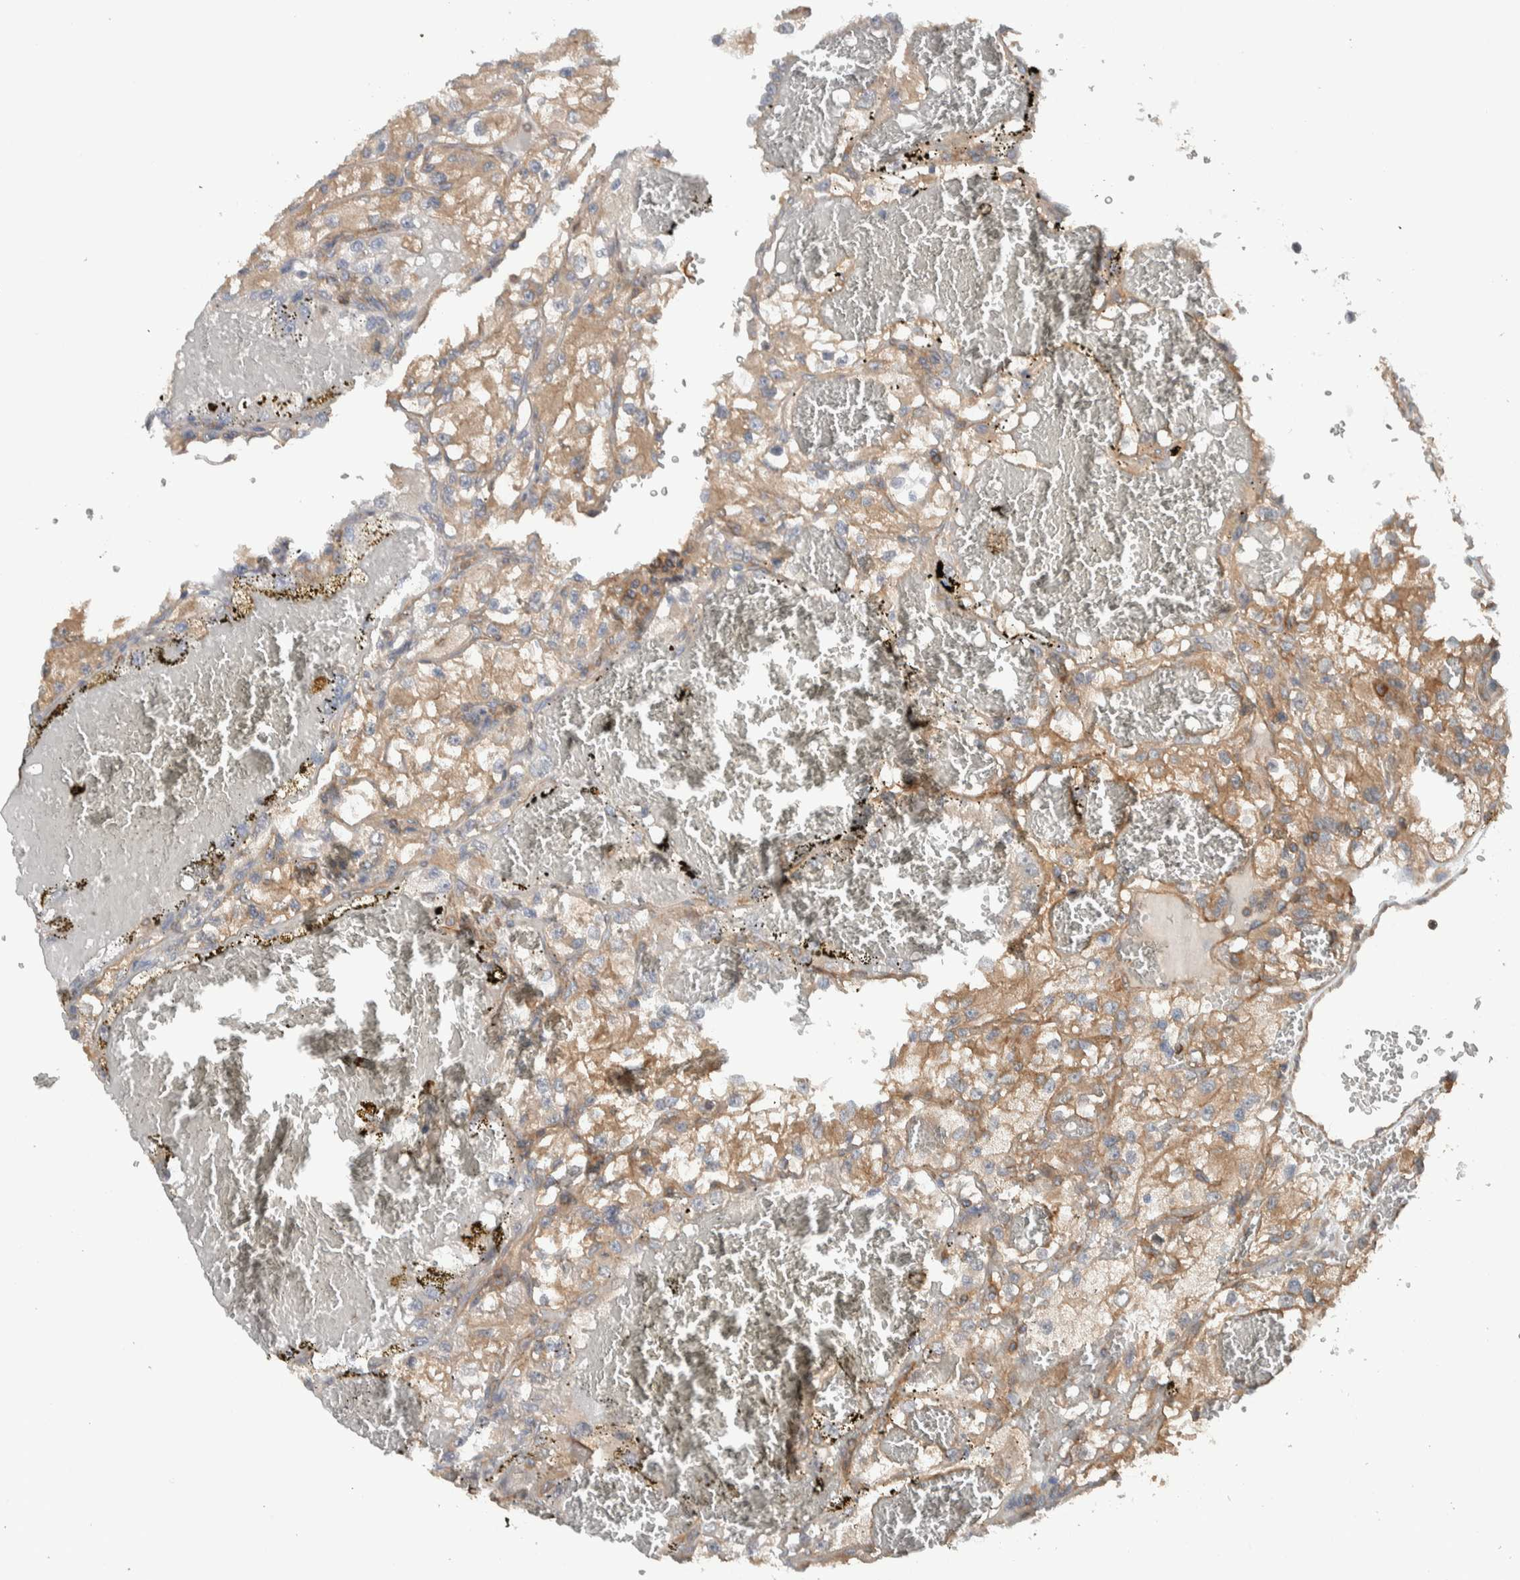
{"staining": {"intensity": "moderate", "quantity": ">75%", "location": "cytoplasmic/membranous"}, "tissue": "renal cancer", "cell_type": "Tumor cells", "image_type": "cancer", "snomed": [{"axis": "morphology", "description": "Adenocarcinoma, NOS"}, {"axis": "topography", "description": "Kidney"}], "caption": "Renal cancer (adenocarcinoma) stained with a brown dye exhibits moderate cytoplasmic/membranous positive positivity in approximately >75% of tumor cells.", "gene": "MPRIP", "patient": {"sex": "female", "age": 57}}